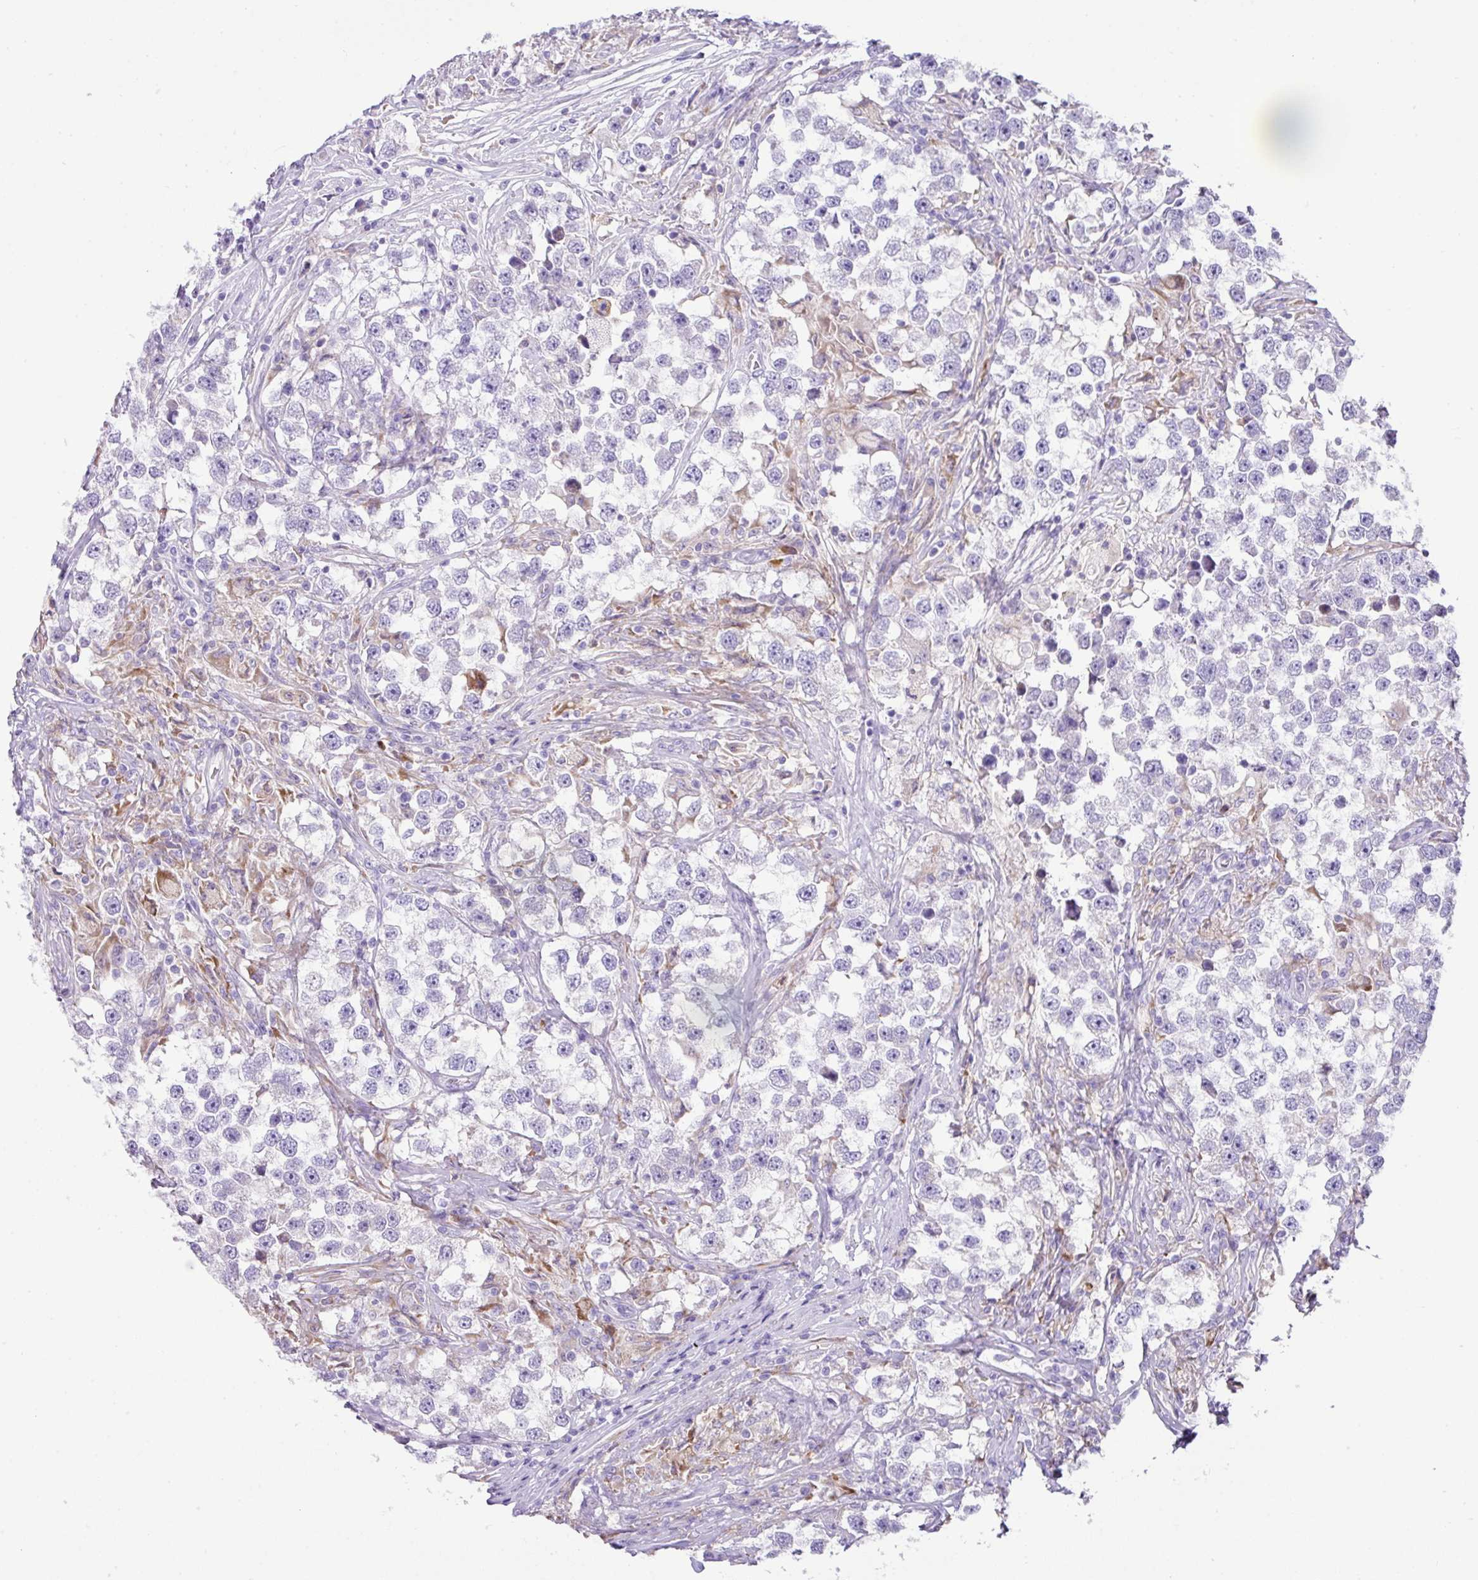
{"staining": {"intensity": "negative", "quantity": "none", "location": "none"}, "tissue": "testis cancer", "cell_type": "Tumor cells", "image_type": "cancer", "snomed": [{"axis": "morphology", "description": "Seminoma, NOS"}, {"axis": "topography", "description": "Testis"}], "caption": "A micrograph of testis seminoma stained for a protein demonstrates no brown staining in tumor cells.", "gene": "RGS21", "patient": {"sex": "male", "age": 46}}